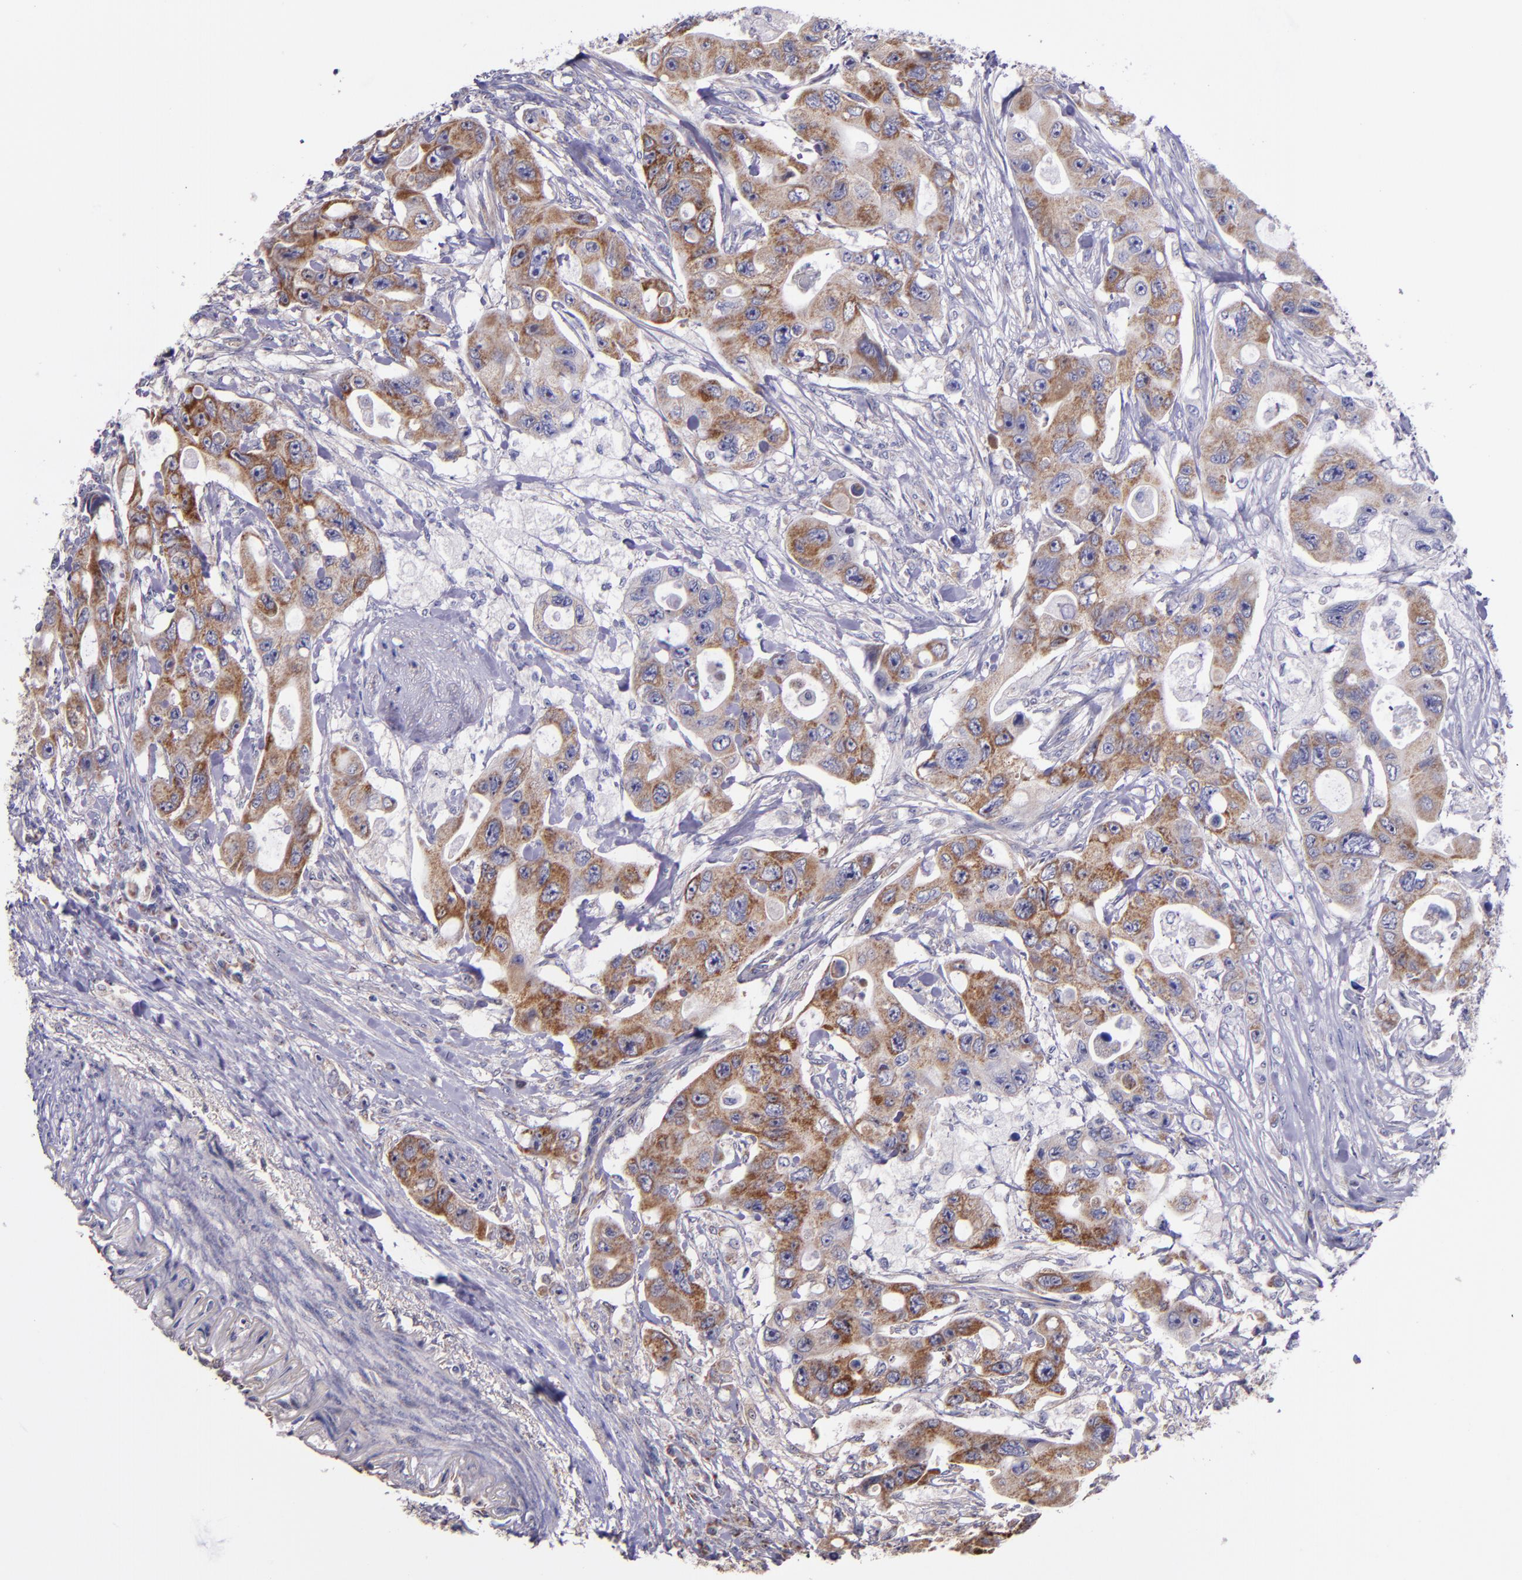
{"staining": {"intensity": "strong", "quantity": ">75%", "location": "cytoplasmic/membranous"}, "tissue": "colorectal cancer", "cell_type": "Tumor cells", "image_type": "cancer", "snomed": [{"axis": "morphology", "description": "Adenocarcinoma, NOS"}, {"axis": "topography", "description": "Colon"}], "caption": "This histopathology image reveals immunohistochemistry (IHC) staining of colorectal adenocarcinoma, with high strong cytoplasmic/membranous expression in about >75% of tumor cells.", "gene": "SHC1", "patient": {"sex": "female", "age": 46}}